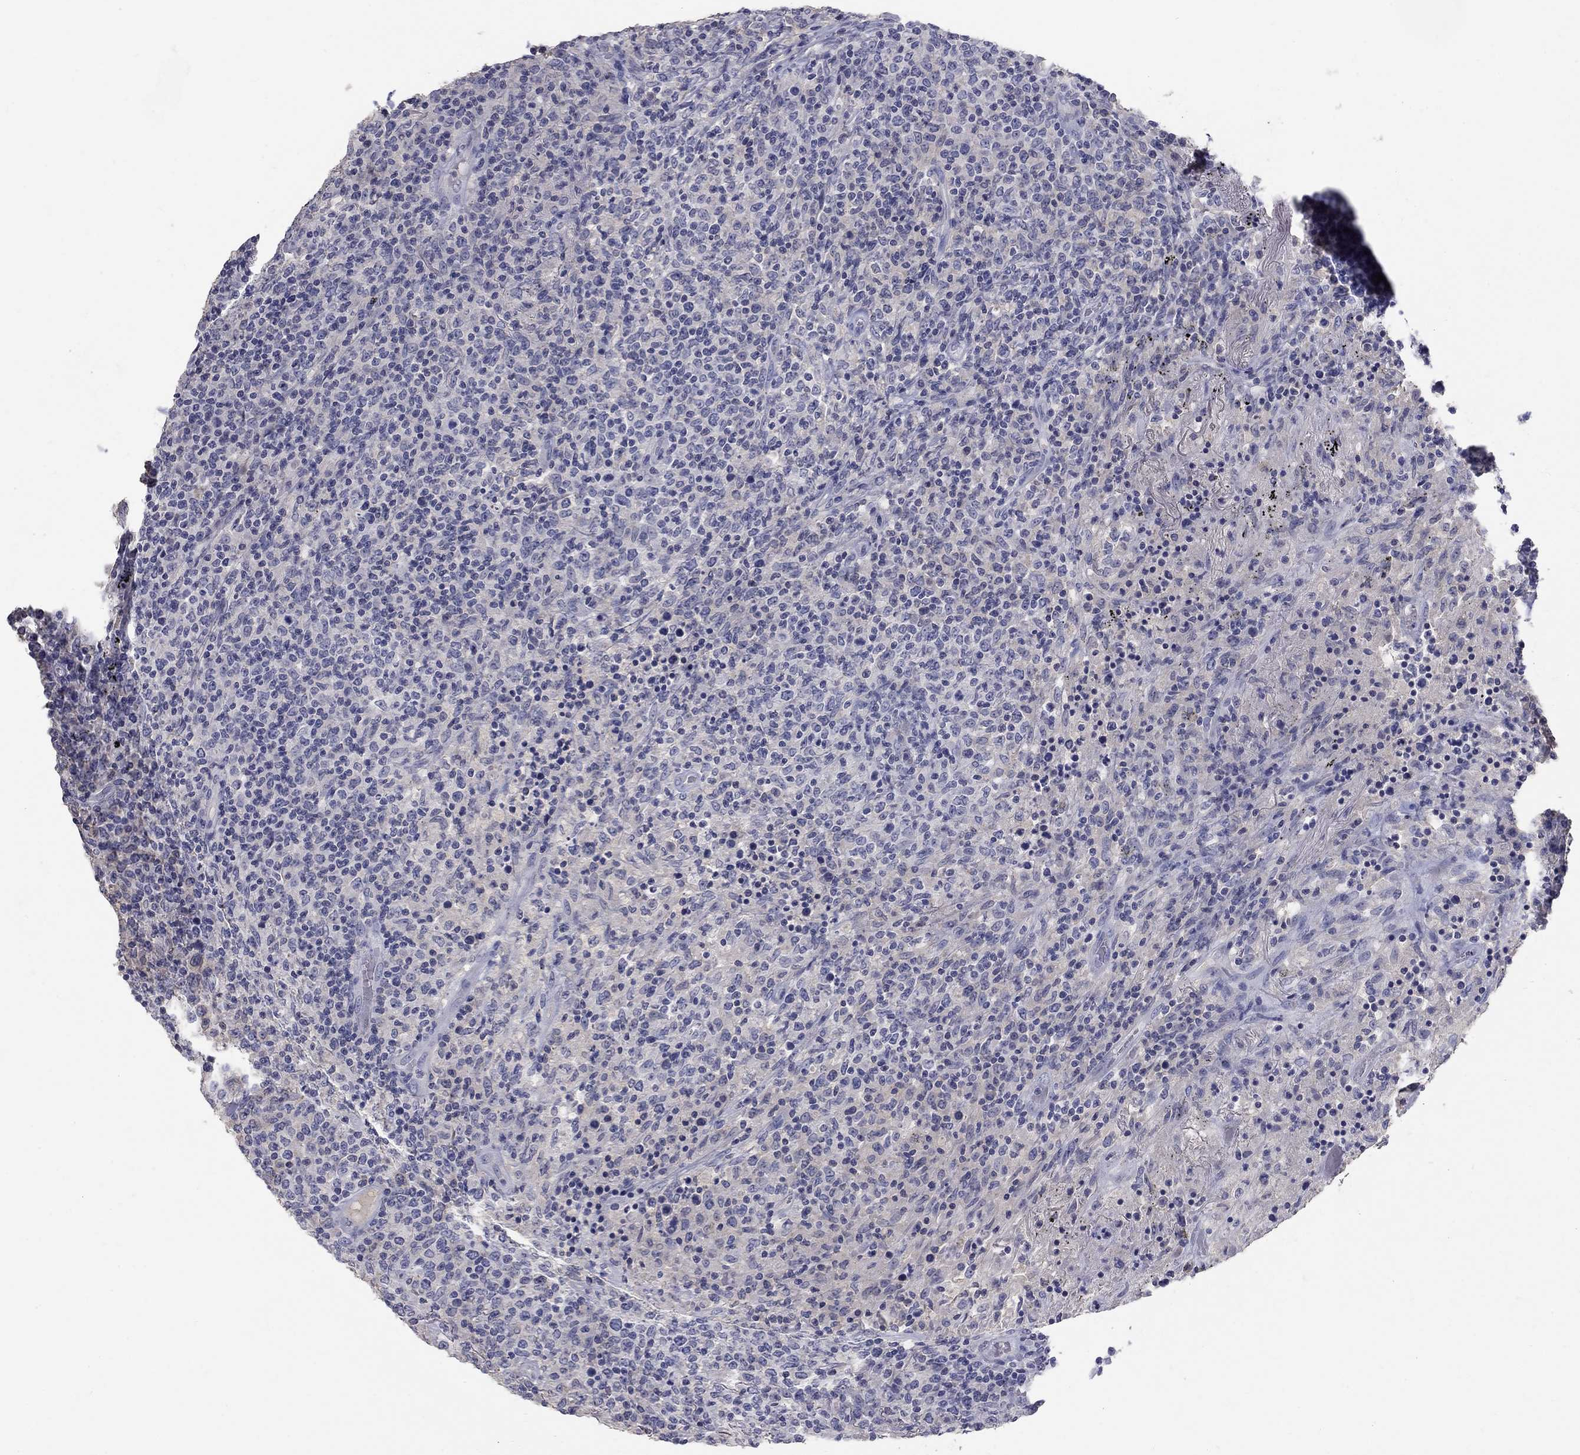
{"staining": {"intensity": "negative", "quantity": "none", "location": "none"}, "tissue": "lymphoma", "cell_type": "Tumor cells", "image_type": "cancer", "snomed": [{"axis": "morphology", "description": "Malignant lymphoma, non-Hodgkin's type, High grade"}, {"axis": "topography", "description": "Lung"}], "caption": "A histopathology image of human lymphoma is negative for staining in tumor cells.", "gene": "PTH1R", "patient": {"sex": "male", "age": 79}}